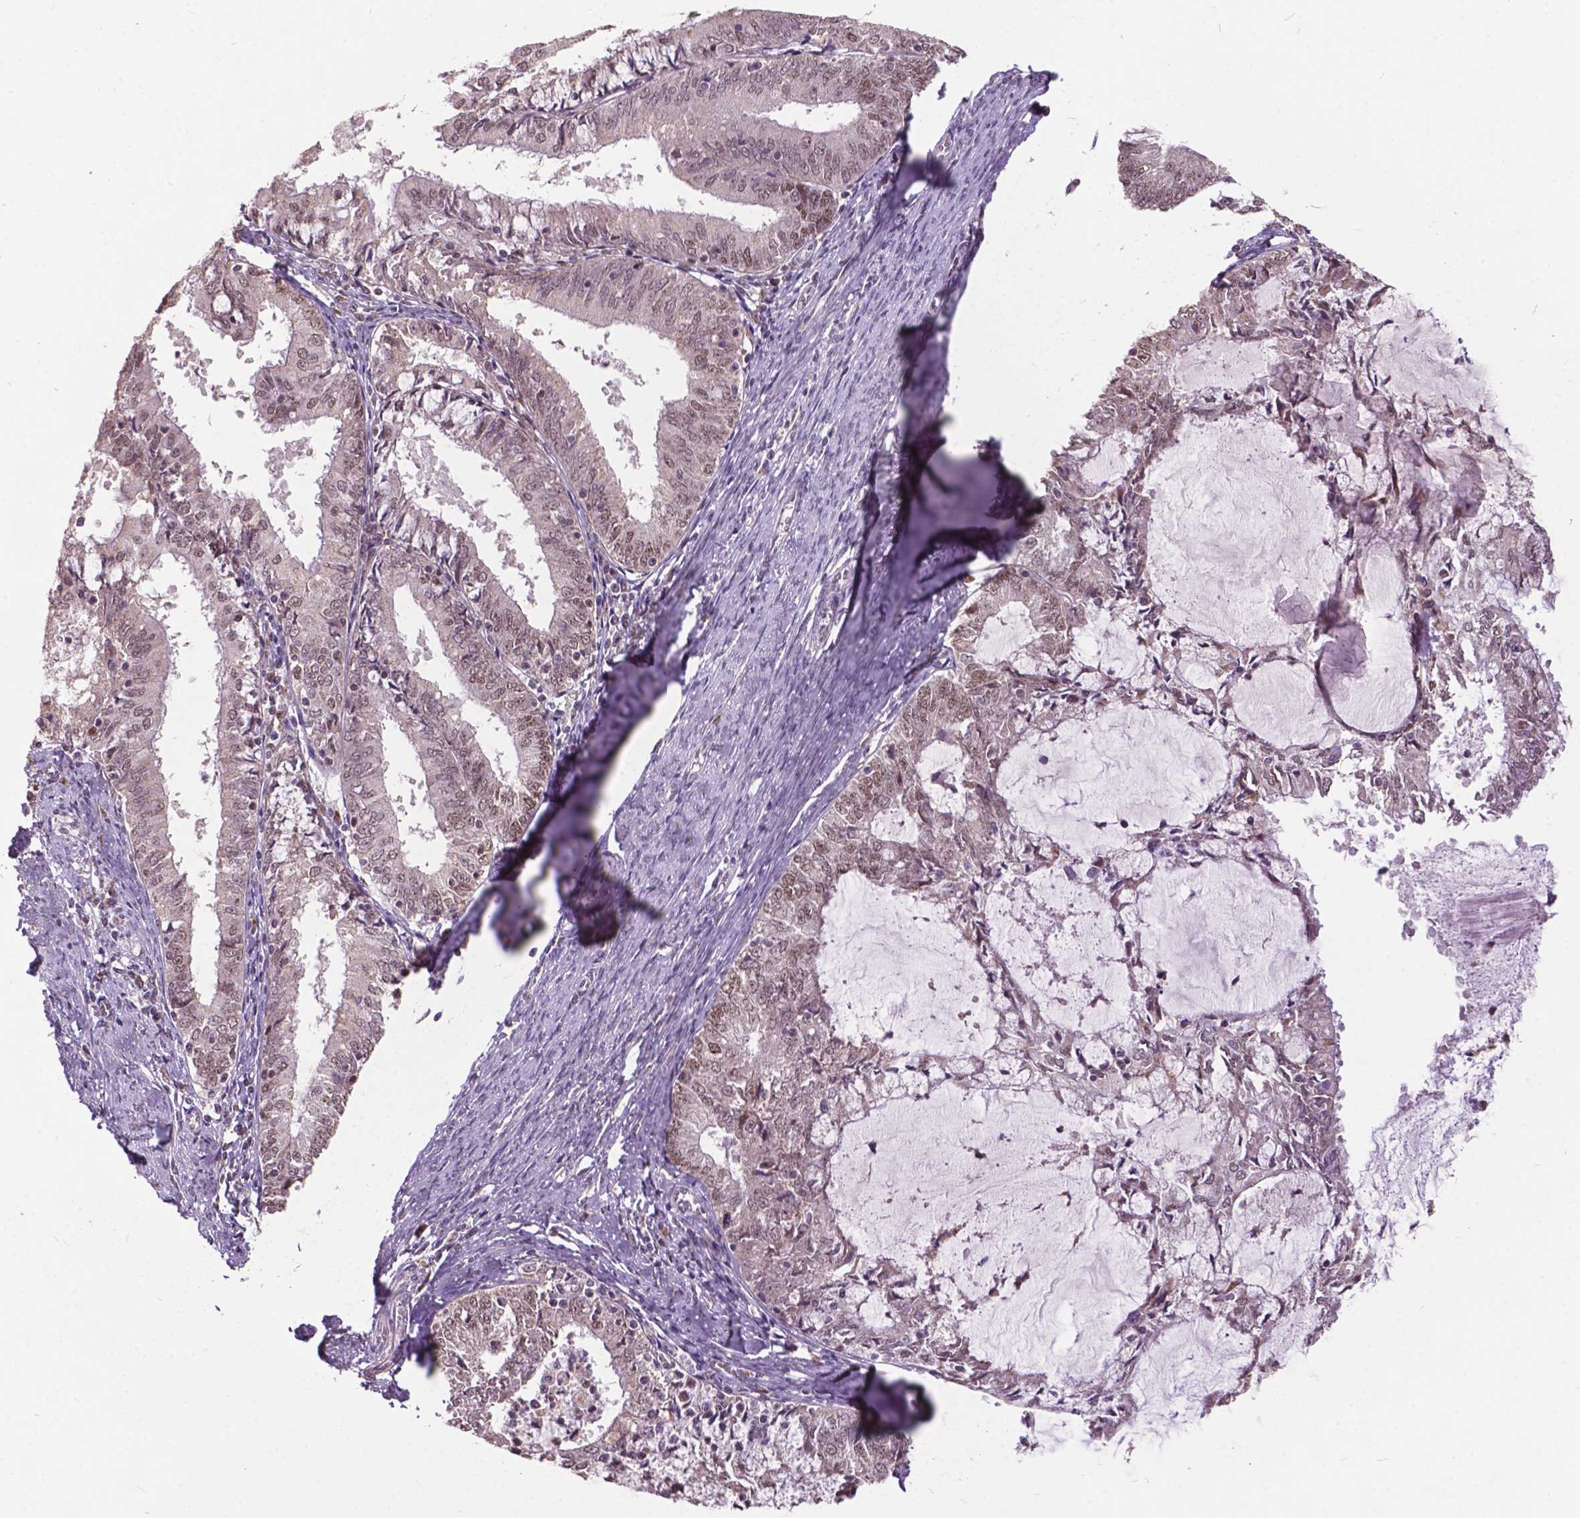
{"staining": {"intensity": "weak", "quantity": "<25%", "location": "nuclear"}, "tissue": "endometrial cancer", "cell_type": "Tumor cells", "image_type": "cancer", "snomed": [{"axis": "morphology", "description": "Adenocarcinoma, NOS"}, {"axis": "topography", "description": "Endometrium"}], "caption": "Adenocarcinoma (endometrial) was stained to show a protein in brown. There is no significant expression in tumor cells. (IHC, brightfield microscopy, high magnification).", "gene": "MSH2", "patient": {"sex": "female", "age": 57}}